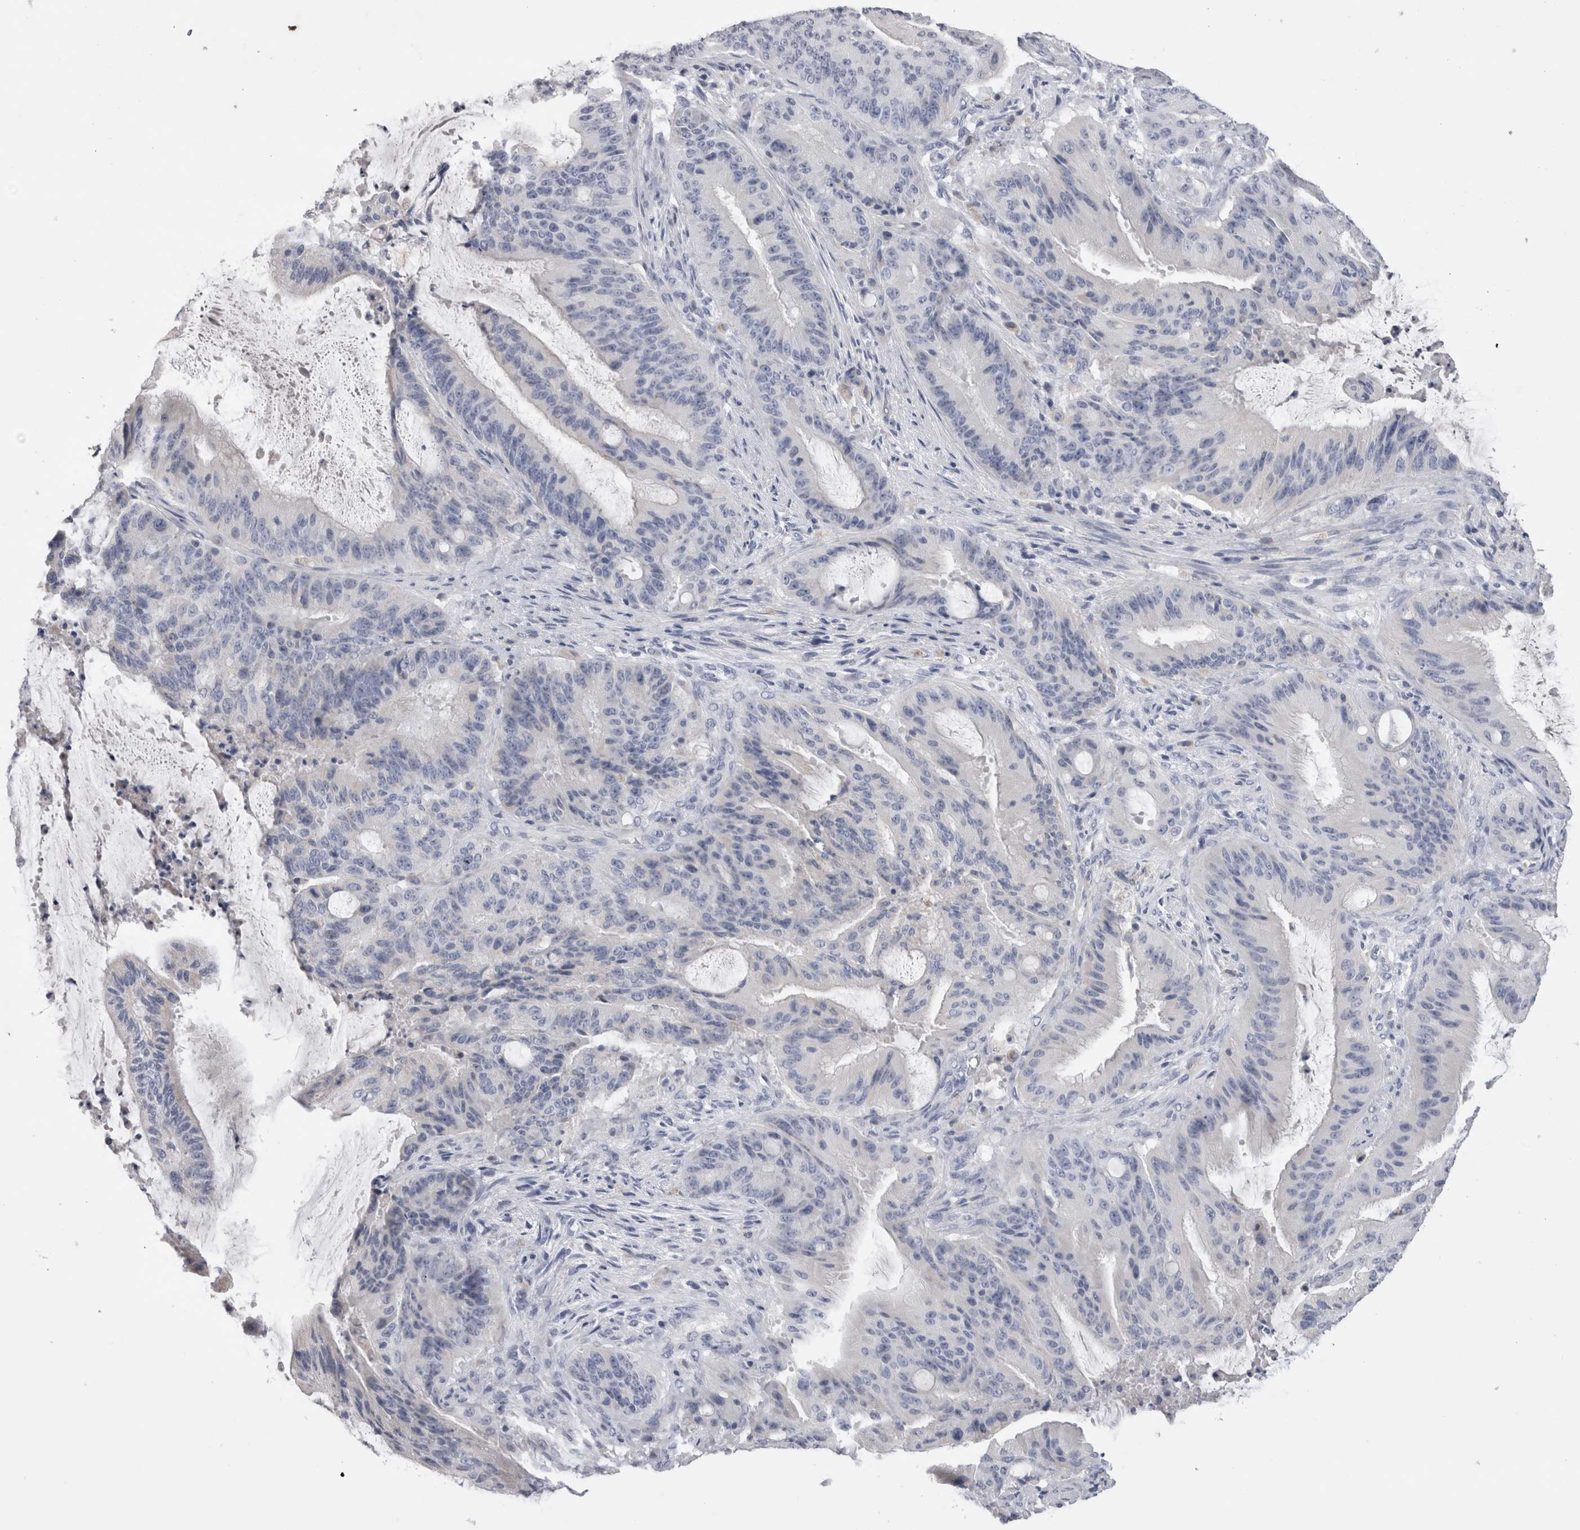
{"staining": {"intensity": "negative", "quantity": "none", "location": "none"}, "tissue": "liver cancer", "cell_type": "Tumor cells", "image_type": "cancer", "snomed": [{"axis": "morphology", "description": "Normal tissue, NOS"}, {"axis": "morphology", "description": "Cholangiocarcinoma"}, {"axis": "topography", "description": "Liver"}, {"axis": "topography", "description": "Peripheral nerve tissue"}], "caption": "The histopathology image shows no staining of tumor cells in liver cholangiocarcinoma.", "gene": "DHRS4", "patient": {"sex": "female", "age": 73}}